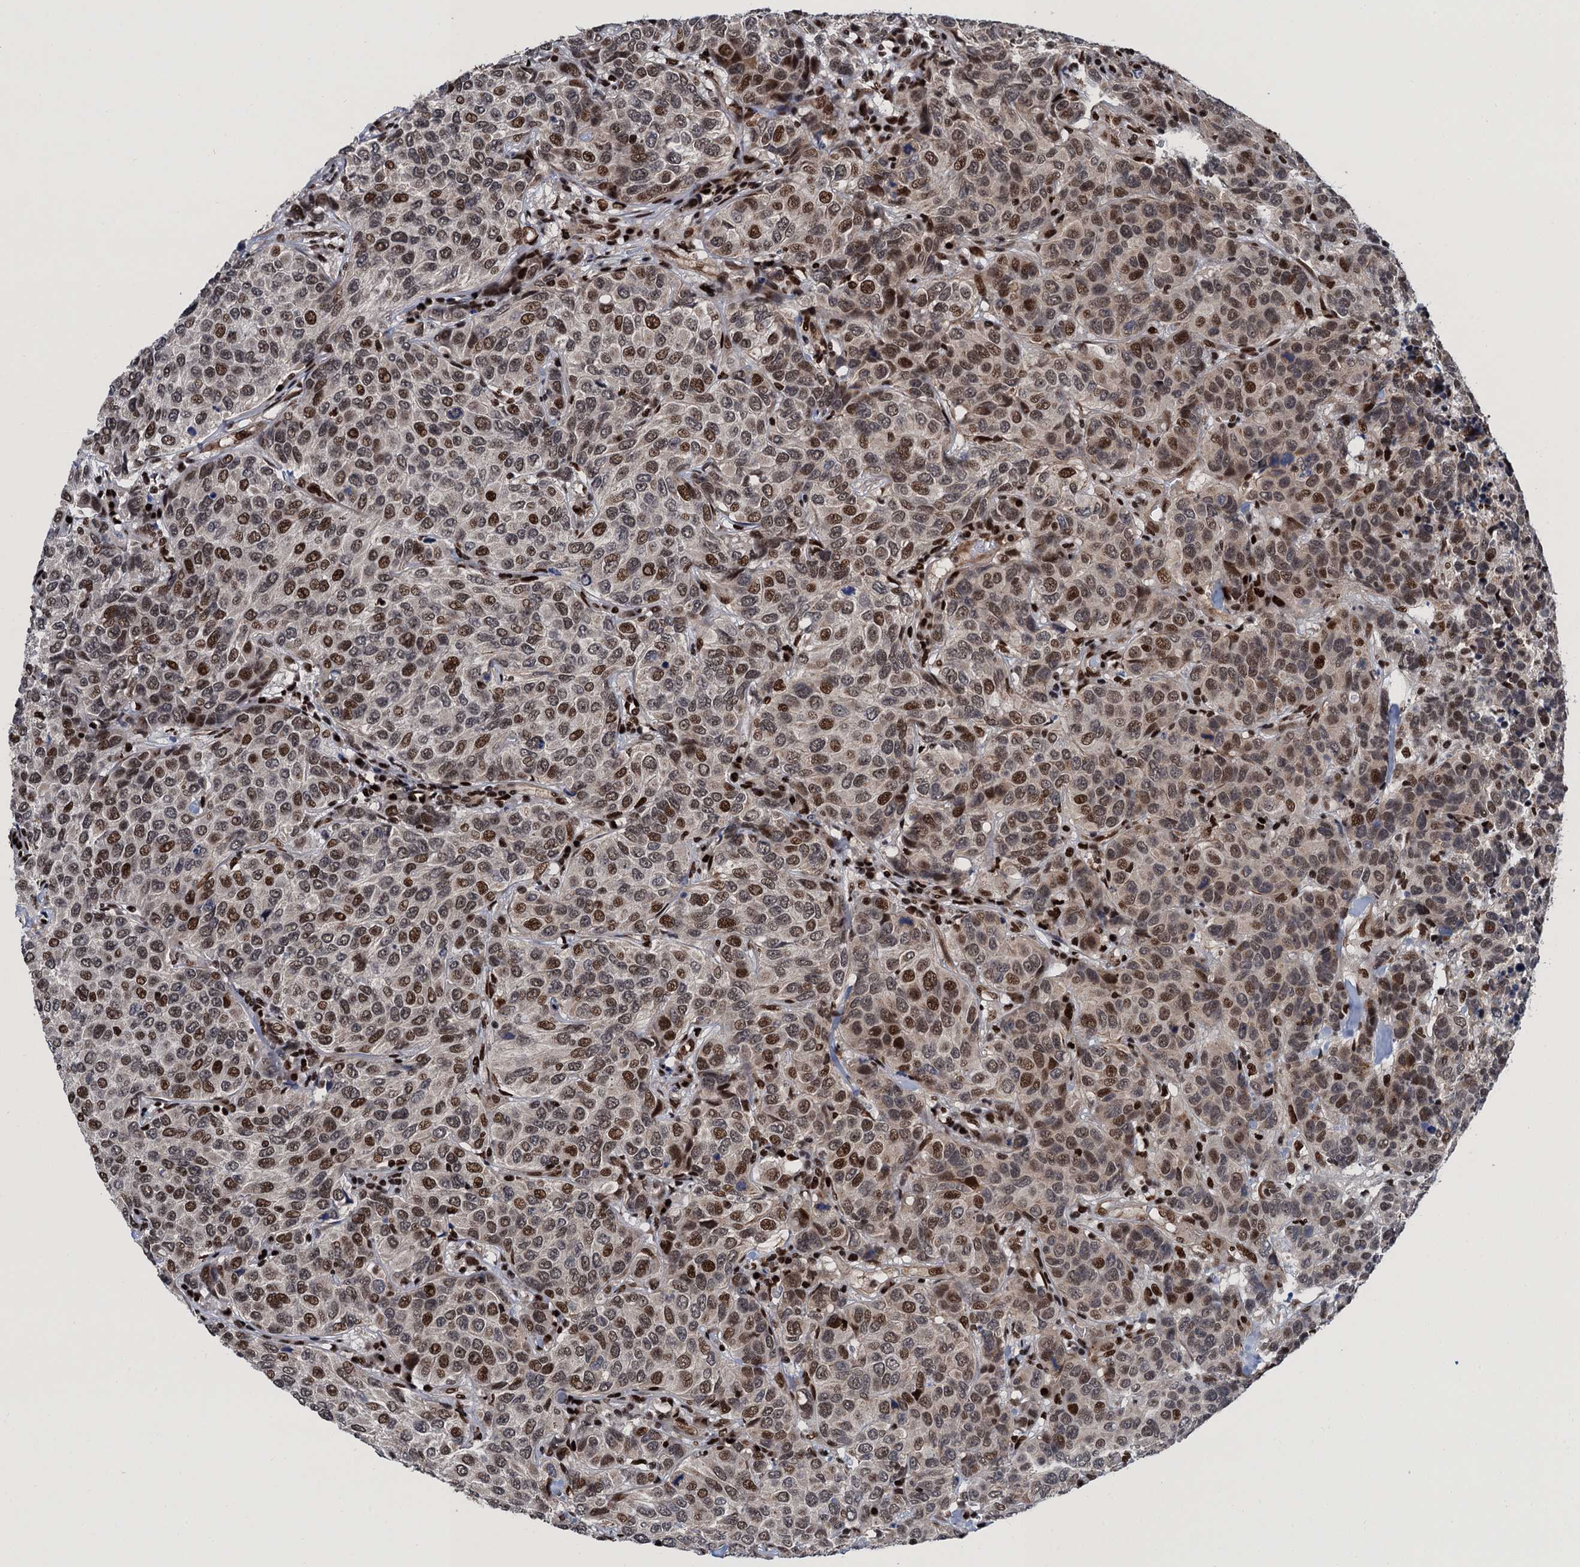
{"staining": {"intensity": "moderate", "quantity": ">75%", "location": "nuclear"}, "tissue": "breast cancer", "cell_type": "Tumor cells", "image_type": "cancer", "snomed": [{"axis": "morphology", "description": "Duct carcinoma"}, {"axis": "topography", "description": "Breast"}], "caption": "Human breast cancer stained with a brown dye displays moderate nuclear positive positivity in about >75% of tumor cells.", "gene": "PPP4R1", "patient": {"sex": "female", "age": 55}}